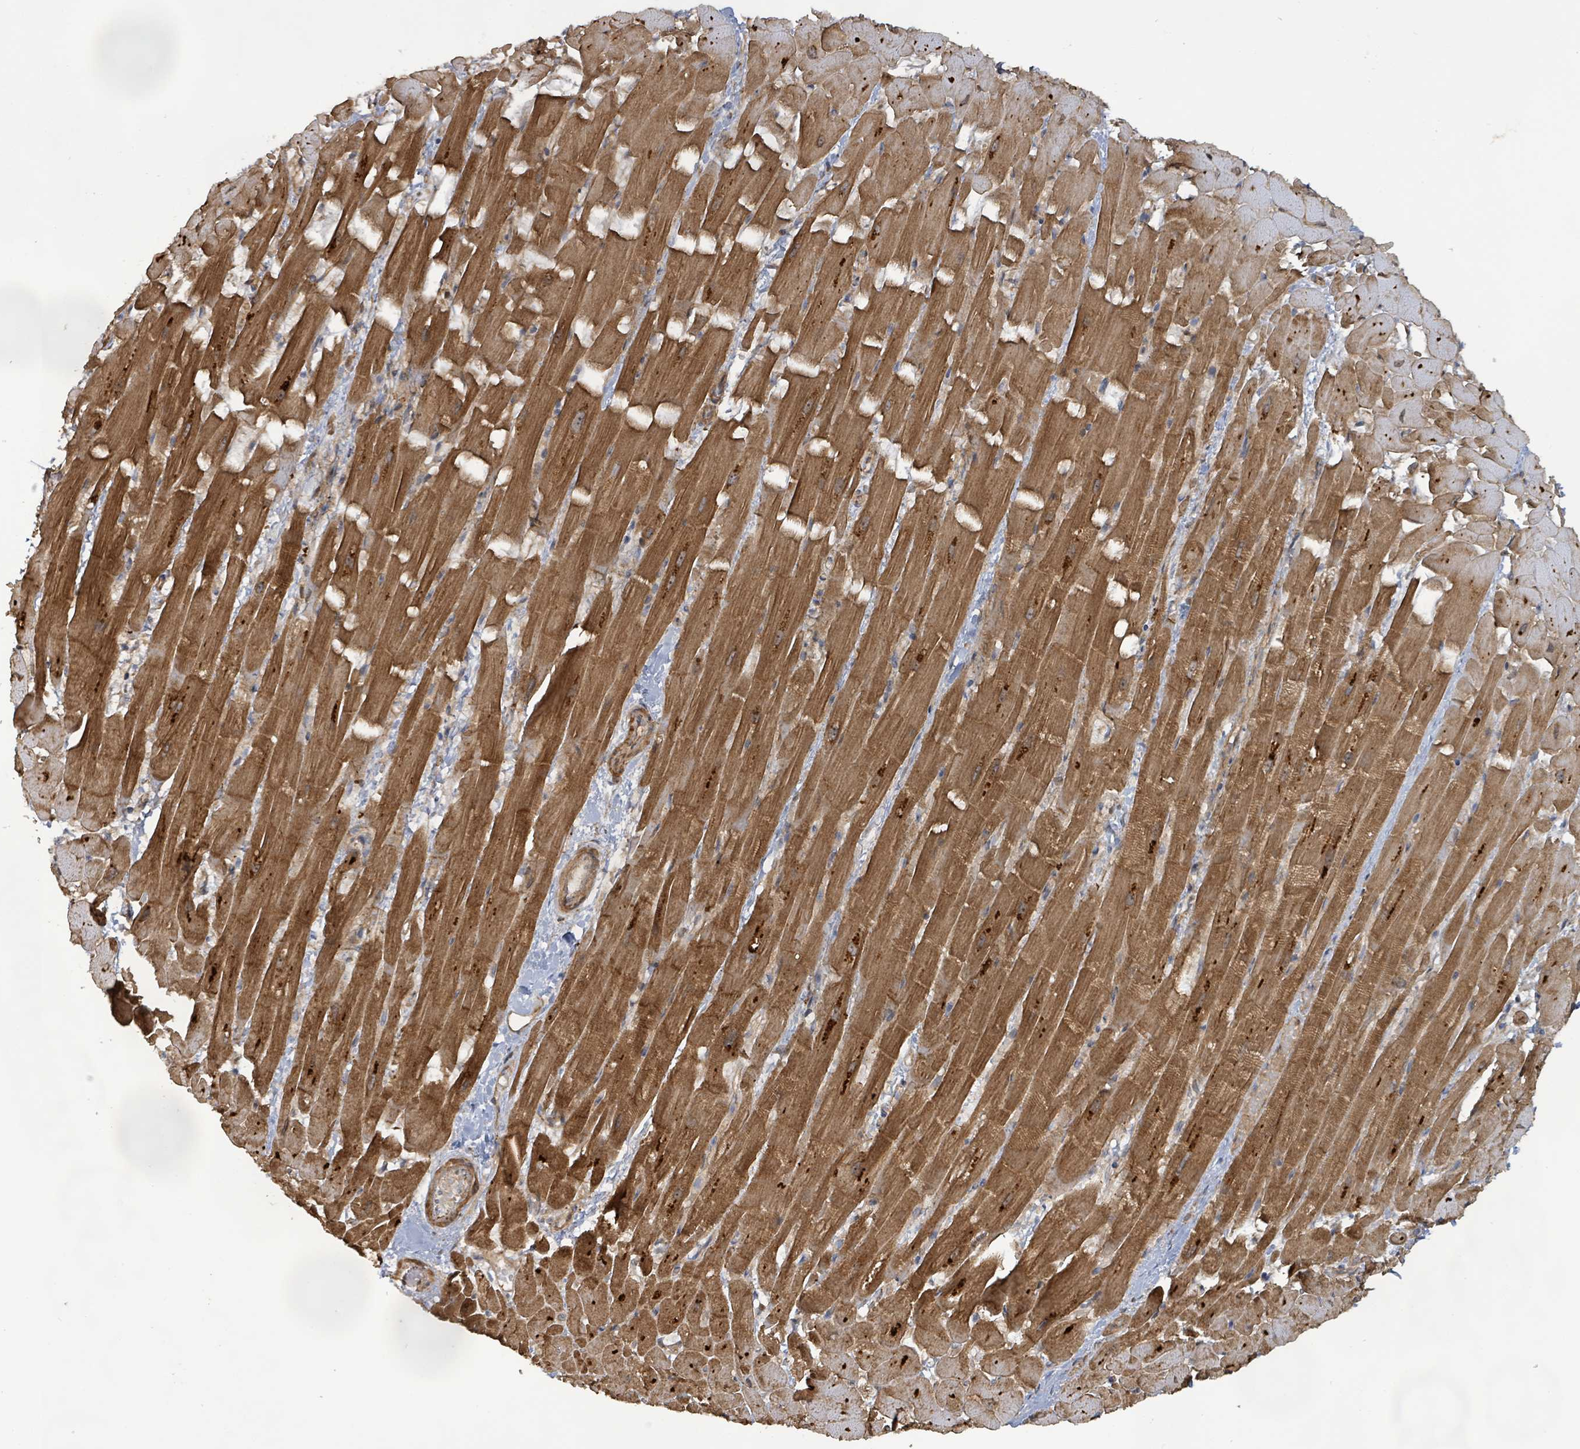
{"staining": {"intensity": "strong", "quantity": ">75%", "location": "cytoplasmic/membranous"}, "tissue": "heart muscle", "cell_type": "Cardiomyocytes", "image_type": "normal", "snomed": [{"axis": "morphology", "description": "Normal tissue, NOS"}, {"axis": "topography", "description": "Heart"}], "caption": "Cardiomyocytes reveal high levels of strong cytoplasmic/membranous staining in about >75% of cells in normal heart muscle. The staining was performed using DAB (3,3'-diaminobenzidine), with brown indicating positive protein expression. Nuclei are stained blue with hematoxylin.", "gene": "KBTBD11", "patient": {"sex": "male", "age": 37}}